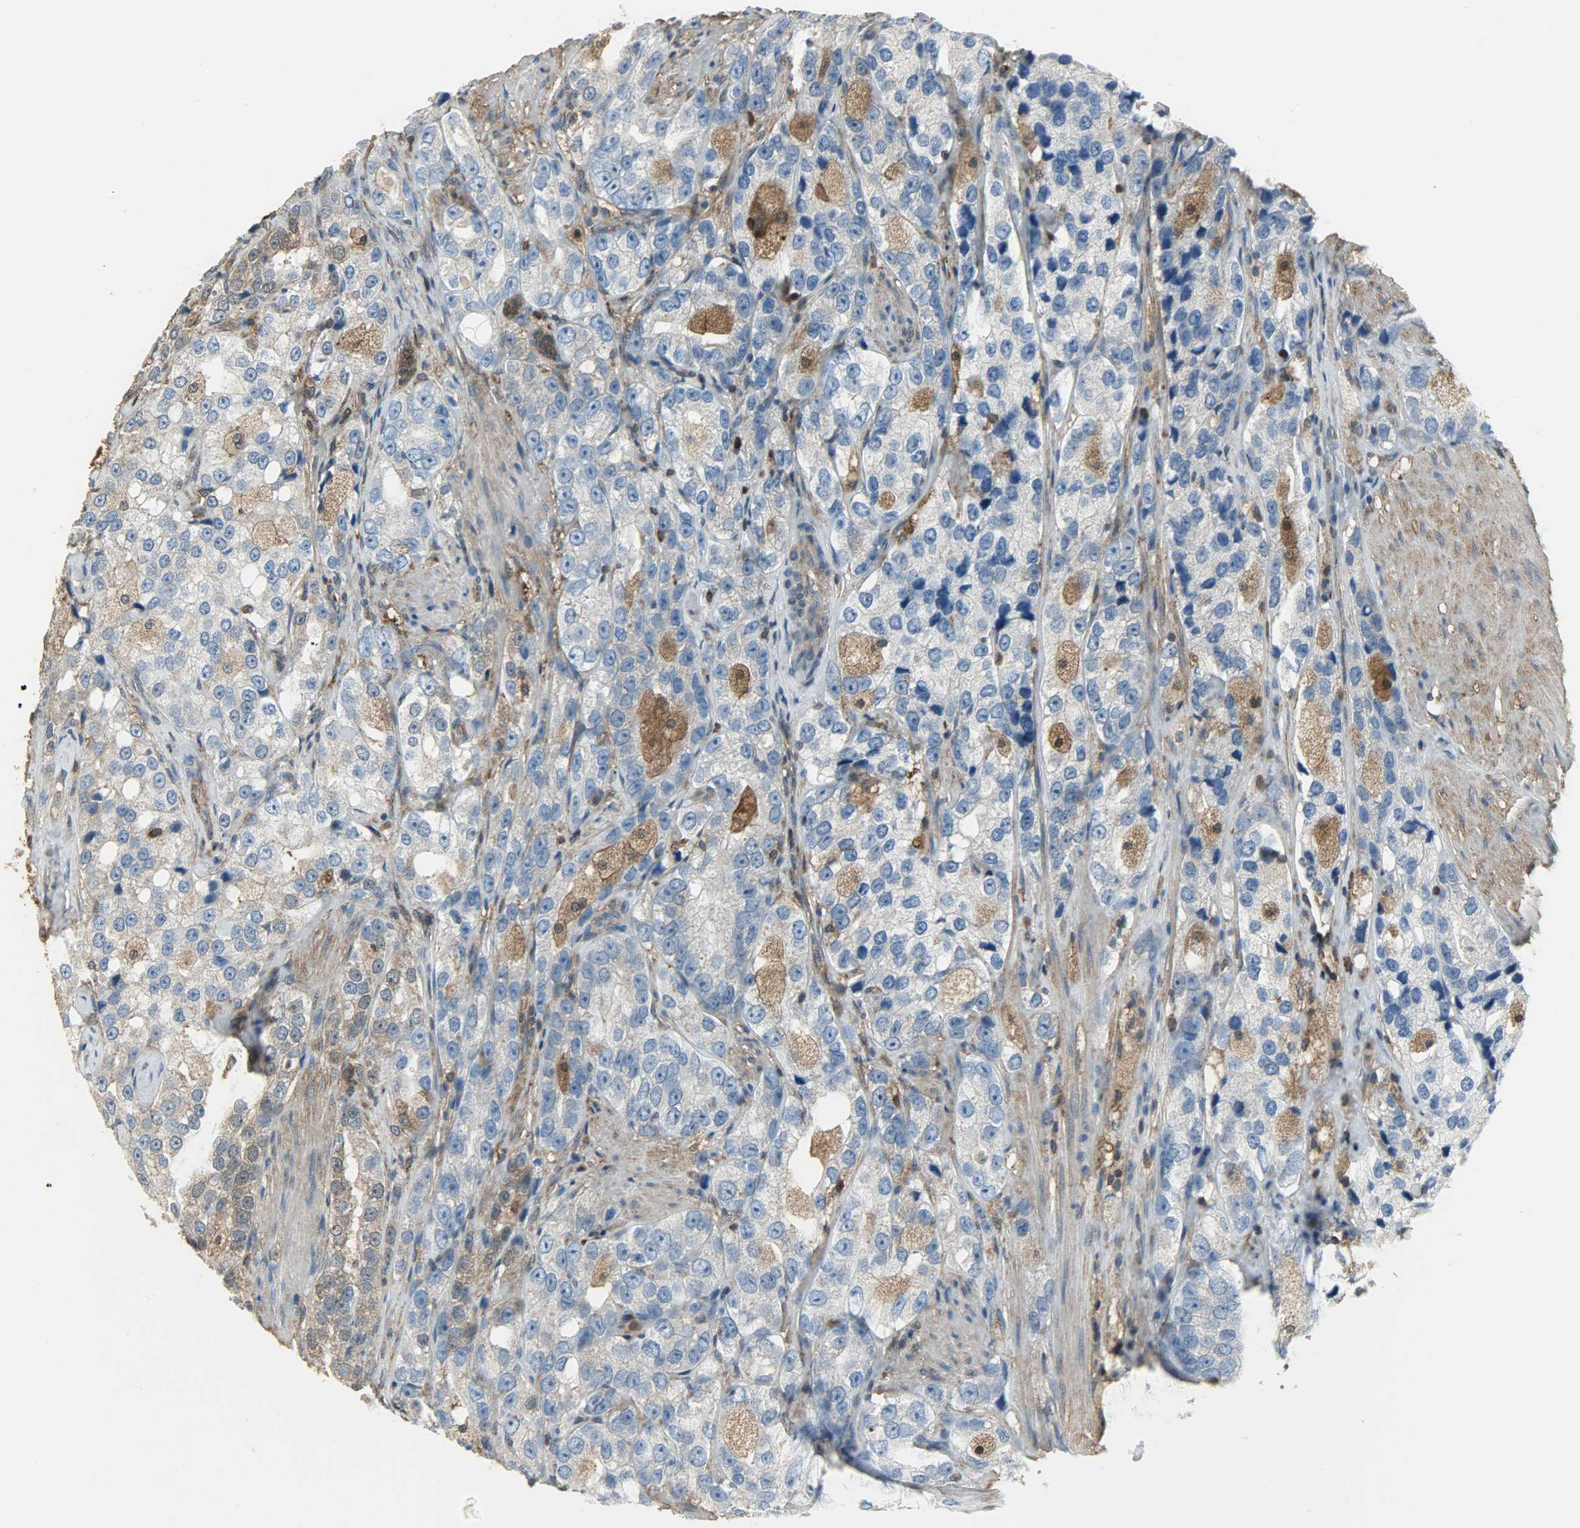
{"staining": {"intensity": "strong", "quantity": "25%-75%", "location": "cytoplasmic/membranous,nuclear"}, "tissue": "prostate cancer", "cell_type": "Tumor cells", "image_type": "cancer", "snomed": [{"axis": "morphology", "description": "Adenocarcinoma, High grade"}, {"axis": "topography", "description": "Prostate"}], "caption": "The photomicrograph shows staining of prostate adenocarcinoma (high-grade), revealing strong cytoplasmic/membranous and nuclear protein positivity (brown color) within tumor cells. The protein is shown in brown color, while the nuclei are stained blue.", "gene": "LDHB", "patient": {"sex": "male", "age": 63}}